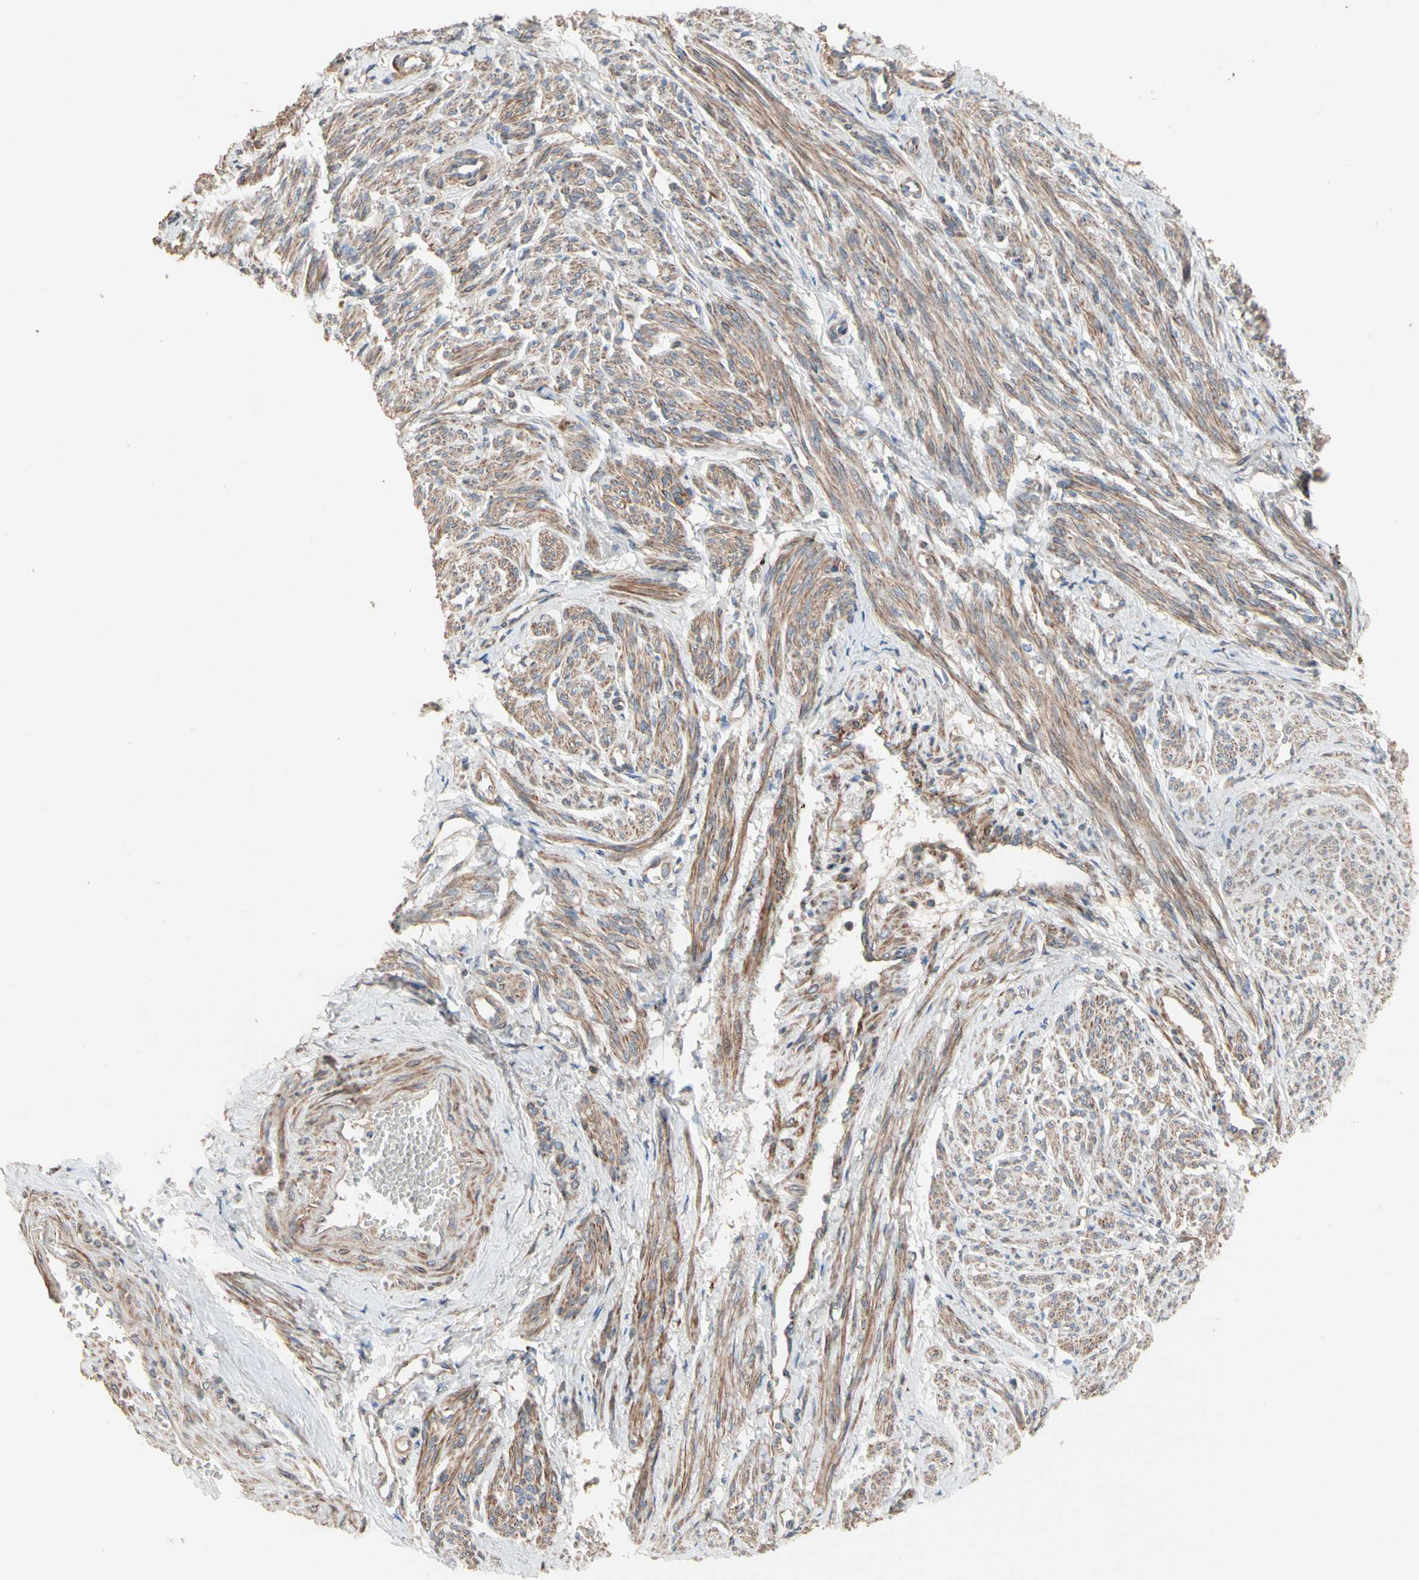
{"staining": {"intensity": "moderate", "quantity": ">75%", "location": "cytoplasmic/membranous"}, "tissue": "smooth muscle", "cell_type": "Smooth muscle cells", "image_type": "normal", "snomed": [{"axis": "morphology", "description": "Normal tissue, NOS"}, {"axis": "topography", "description": "Smooth muscle"}], "caption": "A micrograph showing moderate cytoplasmic/membranous expression in about >75% of smooth muscle cells in normal smooth muscle, as visualized by brown immunohistochemical staining.", "gene": "GCK", "patient": {"sex": "female", "age": 65}}